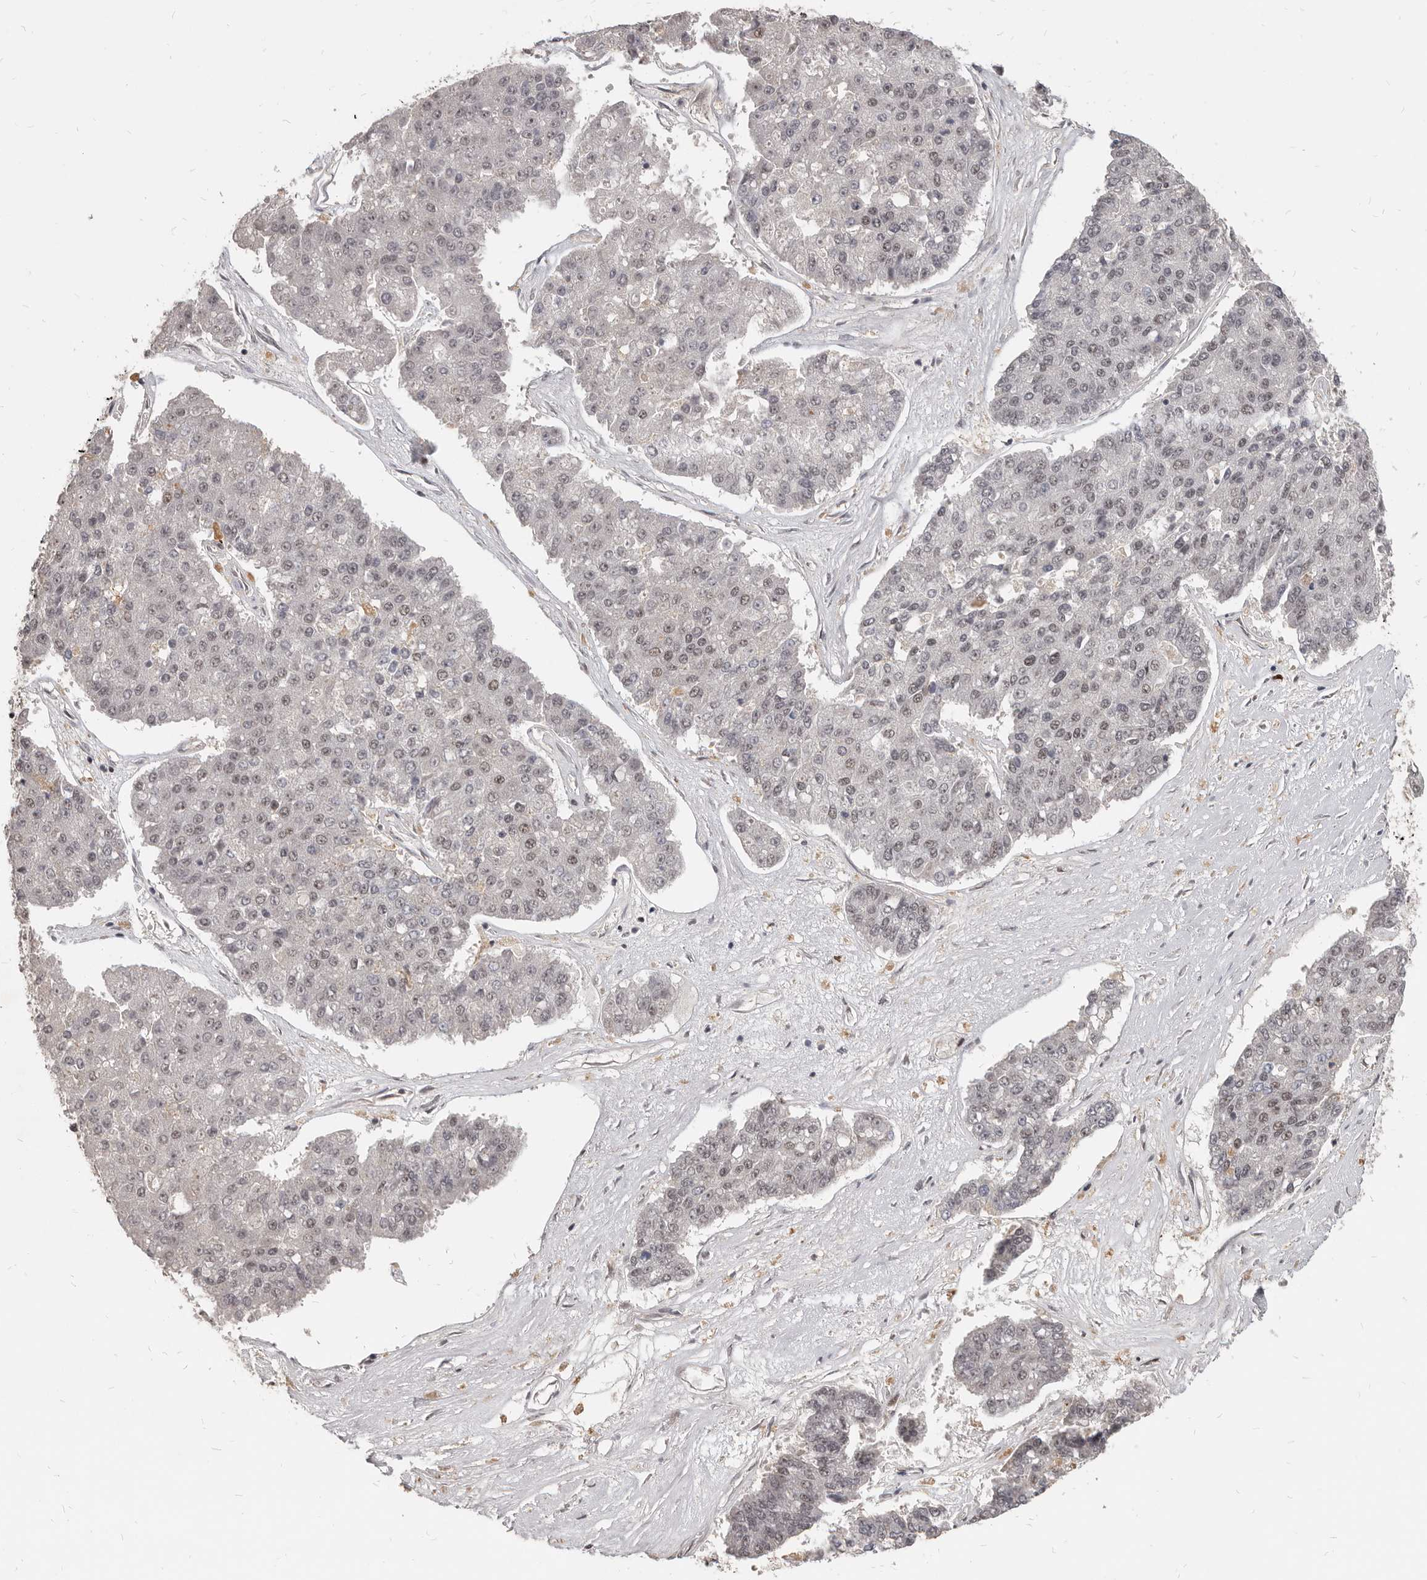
{"staining": {"intensity": "weak", "quantity": "25%-75%", "location": "nuclear"}, "tissue": "pancreatic cancer", "cell_type": "Tumor cells", "image_type": "cancer", "snomed": [{"axis": "morphology", "description": "Adenocarcinoma, NOS"}, {"axis": "topography", "description": "Pancreas"}], "caption": "Immunohistochemical staining of human adenocarcinoma (pancreatic) exhibits weak nuclear protein positivity in approximately 25%-75% of tumor cells.", "gene": "ATF5", "patient": {"sex": "male", "age": 50}}